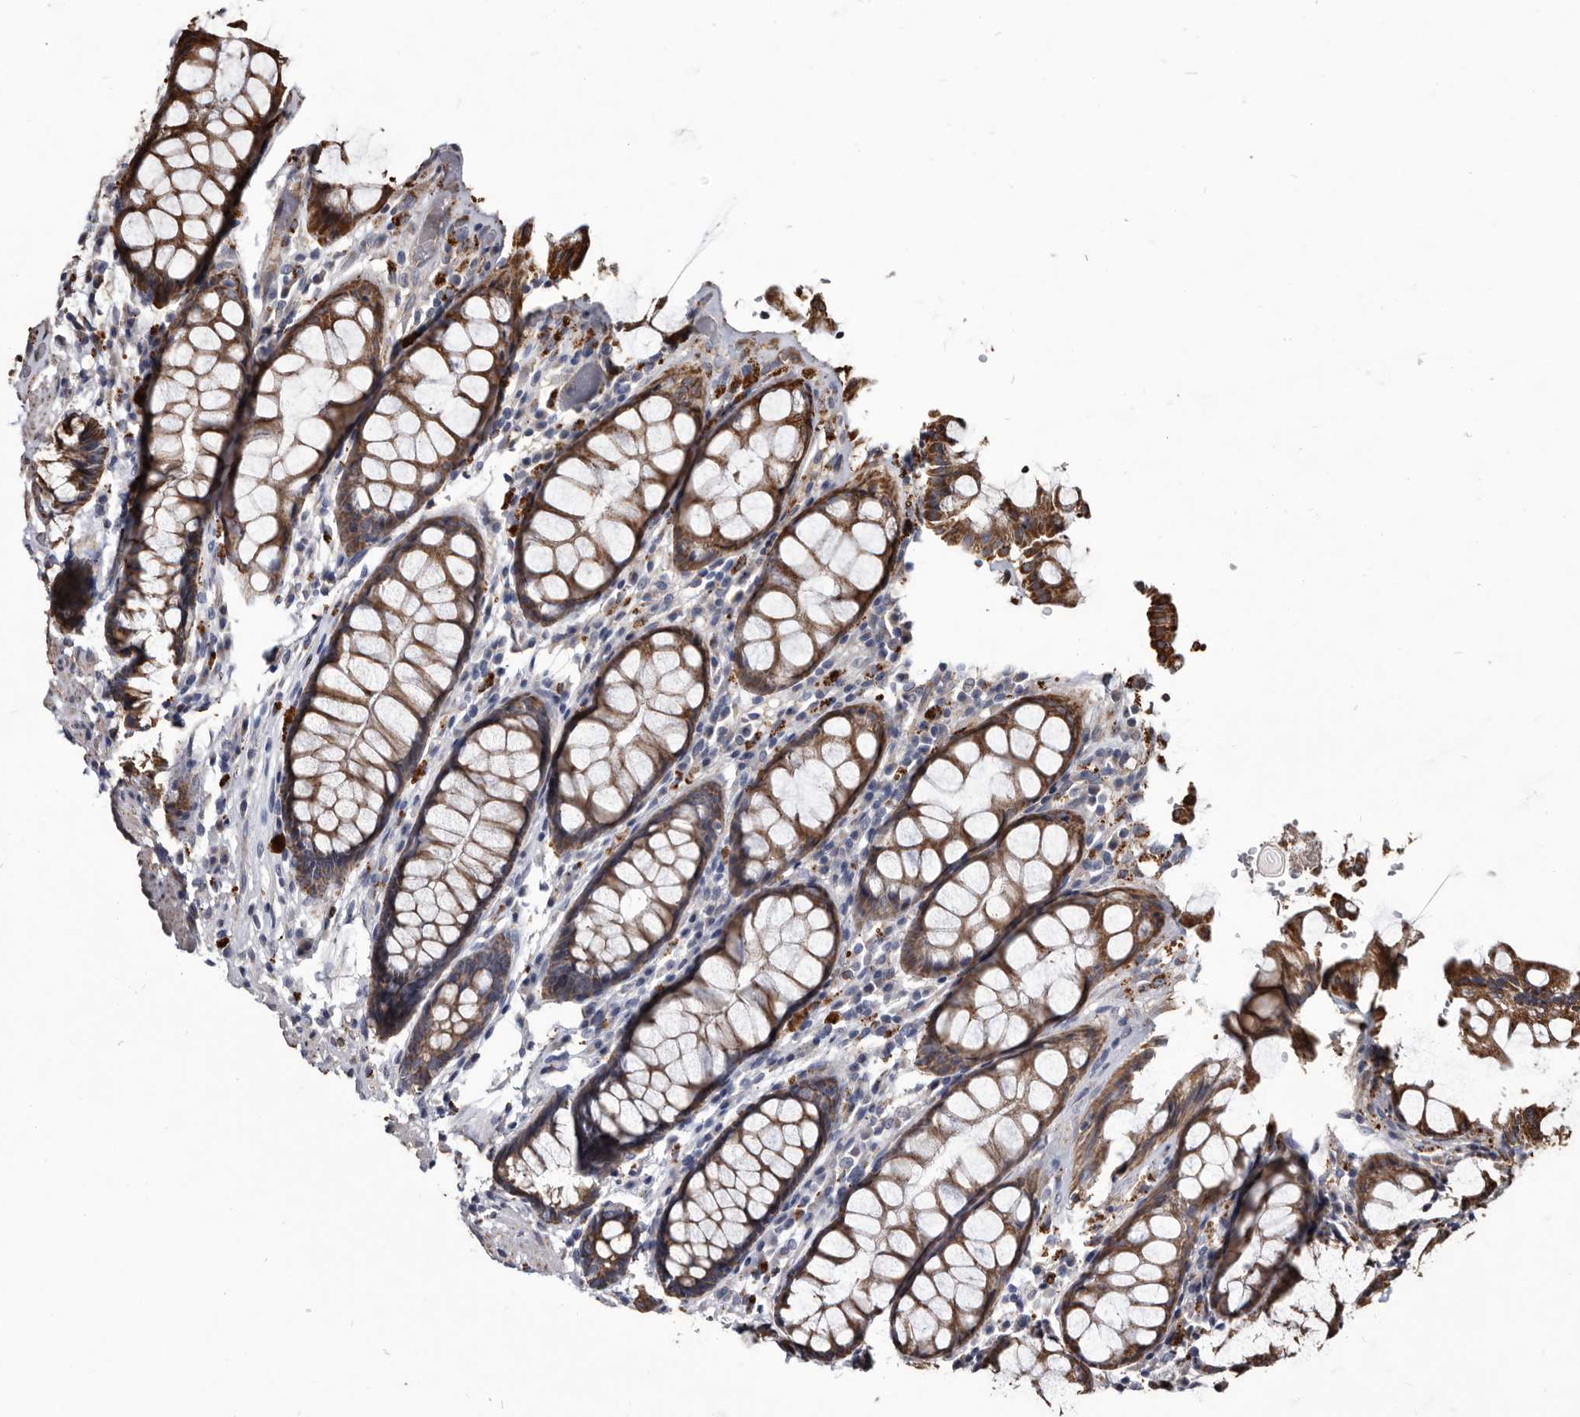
{"staining": {"intensity": "moderate", "quantity": ">75%", "location": "cytoplasmic/membranous"}, "tissue": "rectum", "cell_type": "Glandular cells", "image_type": "normal", "snomed": [{"axis": "morphology", "description": "Normal tissue, NOS"}, {"axis": "topography", "description": "Rectum"}], "caption": "Glandular cells show moderate cytoplasmic/membranous staining in approximately >75% of cells in benign rectum. (Stains: DAB (3,3'-diaminobenzidine) in brown, nuclei in blue, Microscopy: brightfield microscopy at high magnification).", "gene": "CTSA", "patient": {"sex": "male", "age": 64}}